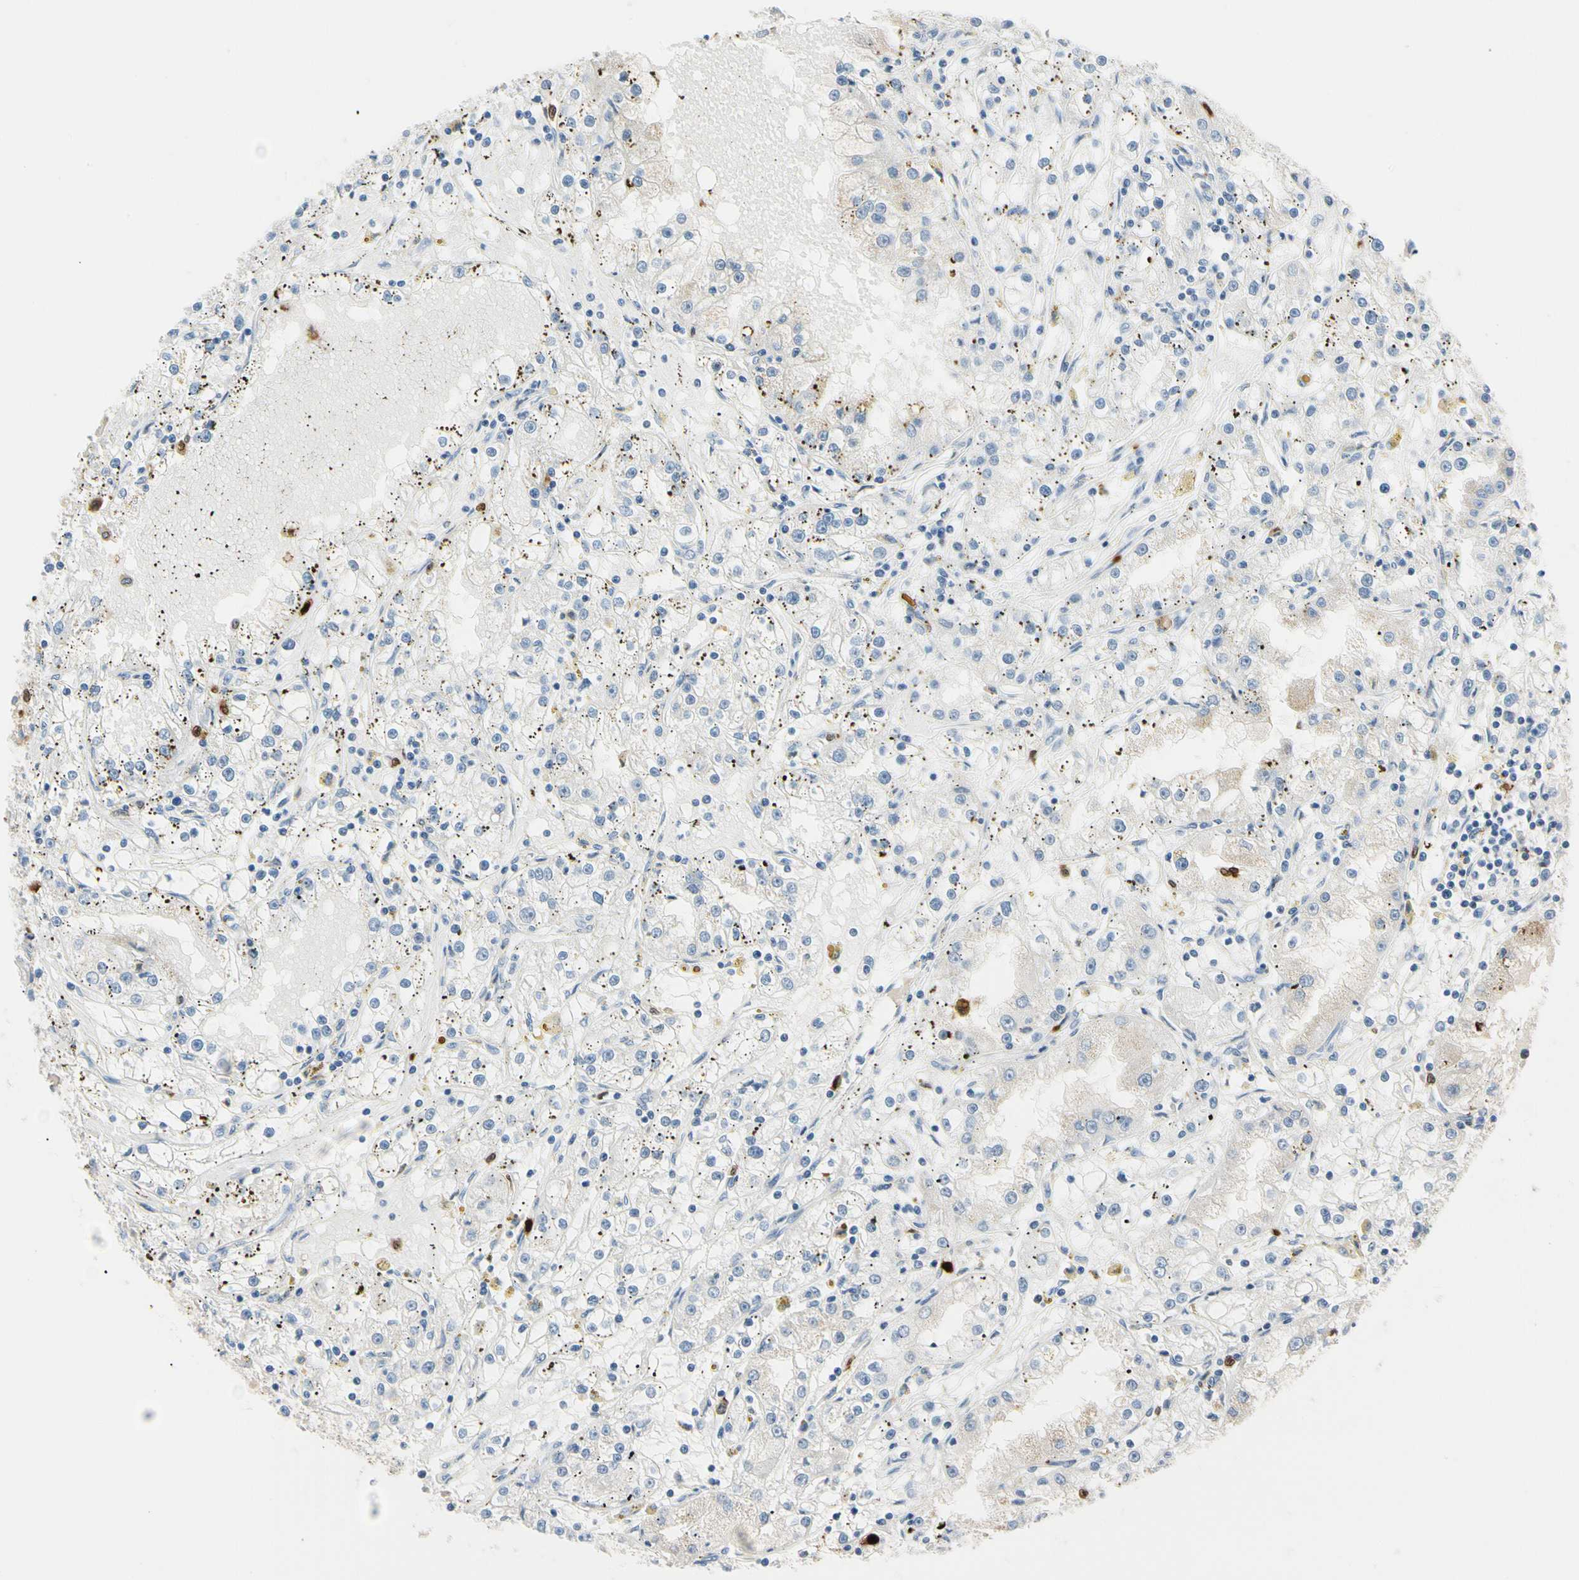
{"staining": {"intensity": "negative", "quantity": "none", "location": "none"}, "tissue": "renal cancer", "cell_type": "Tumor cells", "image_type": "cancer", "snomed": [{"axis": "morphology", "description": "Adenocarcinoma, NOS"}, {"axis": "topography", "description": "Kidney"}], "caption": "Tumor cells are negative for brown protein staining in renal cancer (adenocarcinoma).", "gene": "TRAF5", "patient": {"sex": "male", "age": 56}}